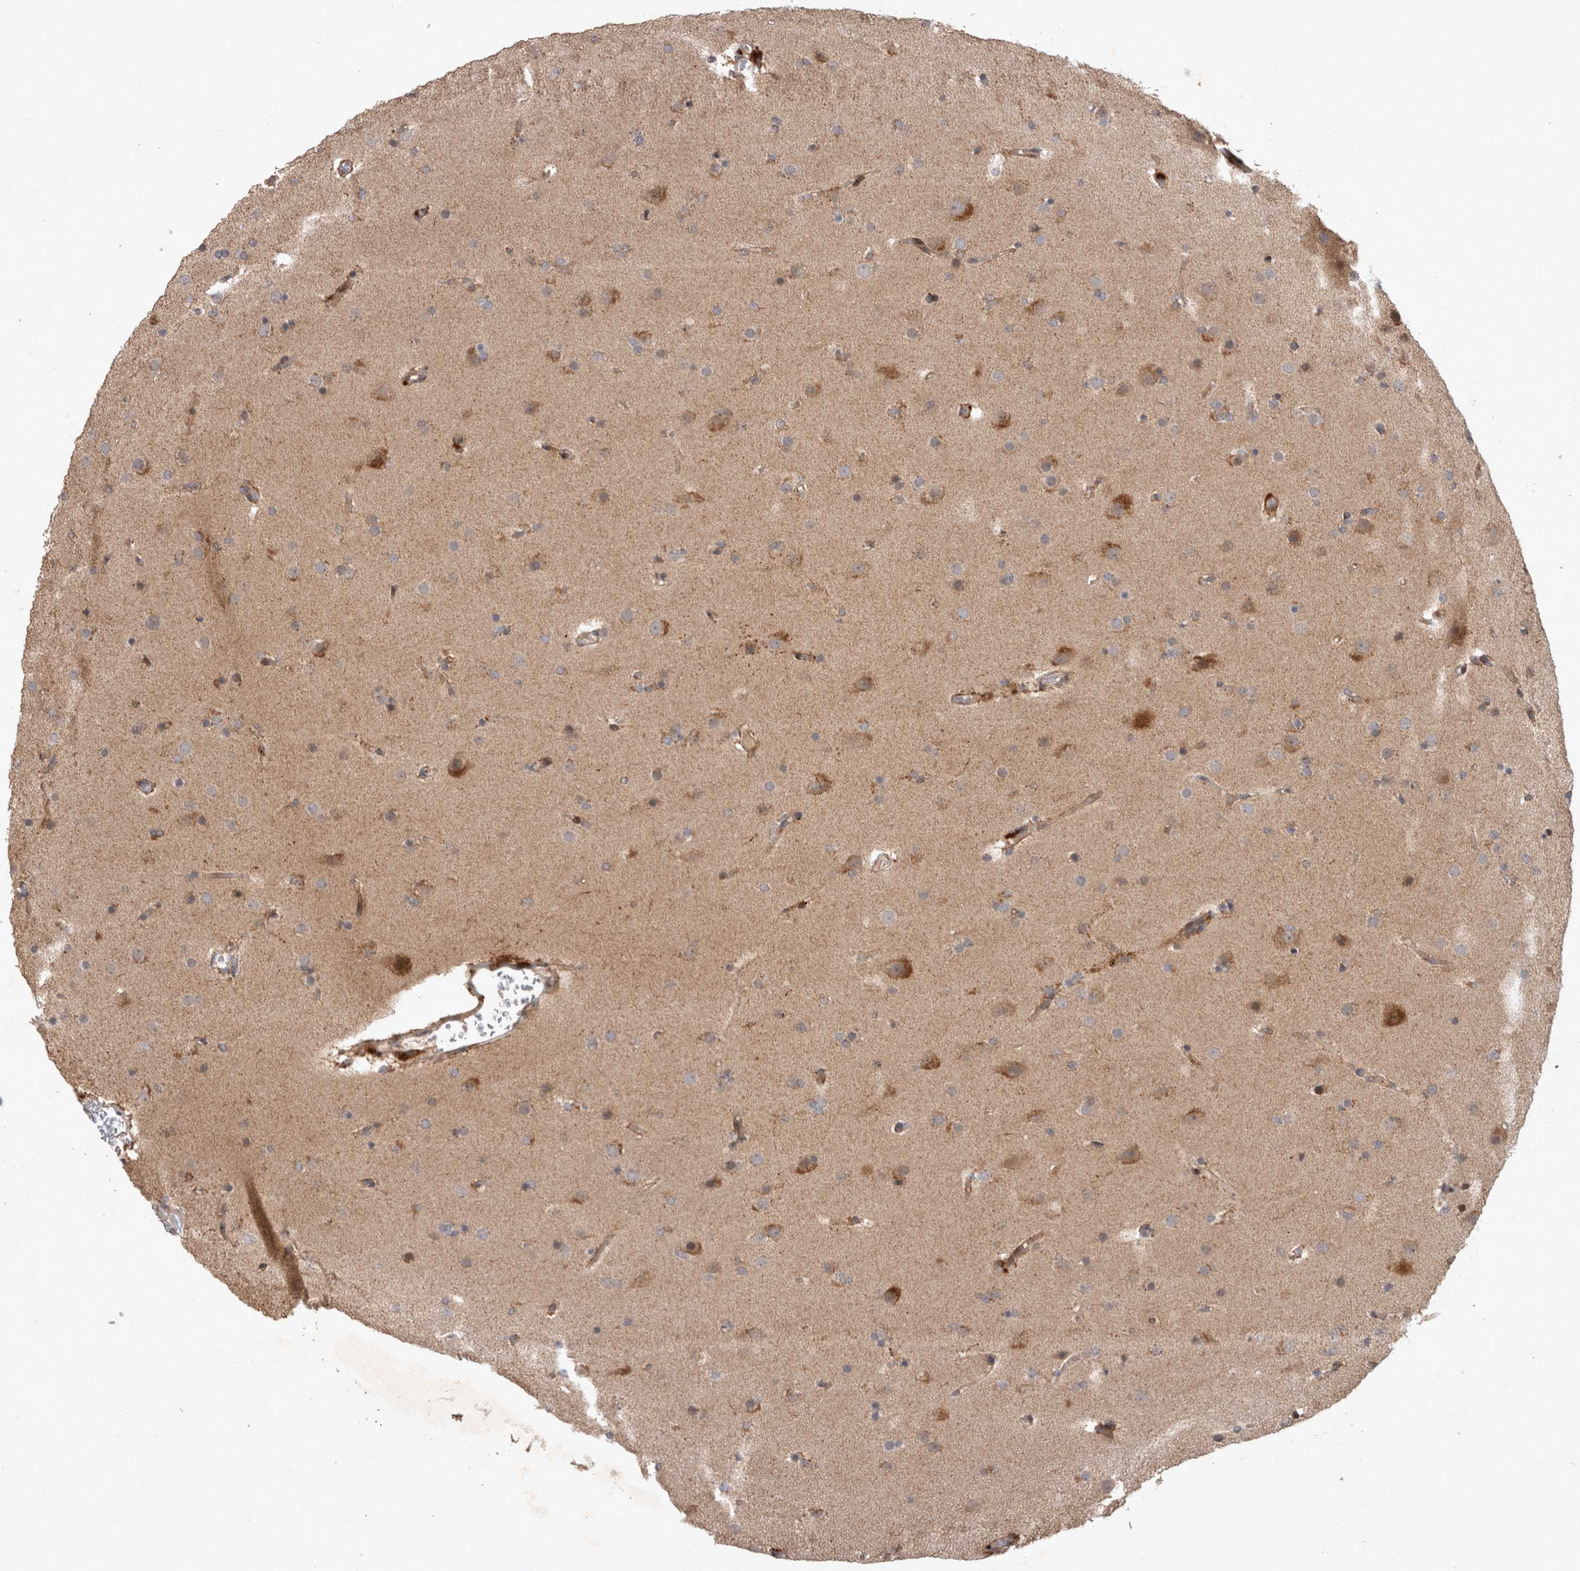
{"staining": {"intensity": "moderate", "quantity": "<25%", "location": "cytoplasmic/membranous"}, "tissue": "glioma", "cell_type": "Tumor cells", "image_type": "cancer", "snomed": [{"axis": "morphology", "description": "Glioma, malignant, High grade"}, {"axis": "topography", "description": "Cerebral cortex"}], "caption": "Immunohistochemical staining of human glioma exhibits low levels of moderate cytoplasmic/membranous protein staining in about <25% of tumor cells.", "gene": "SERAC1", "patient": {"sex": "female", "age": 36}}